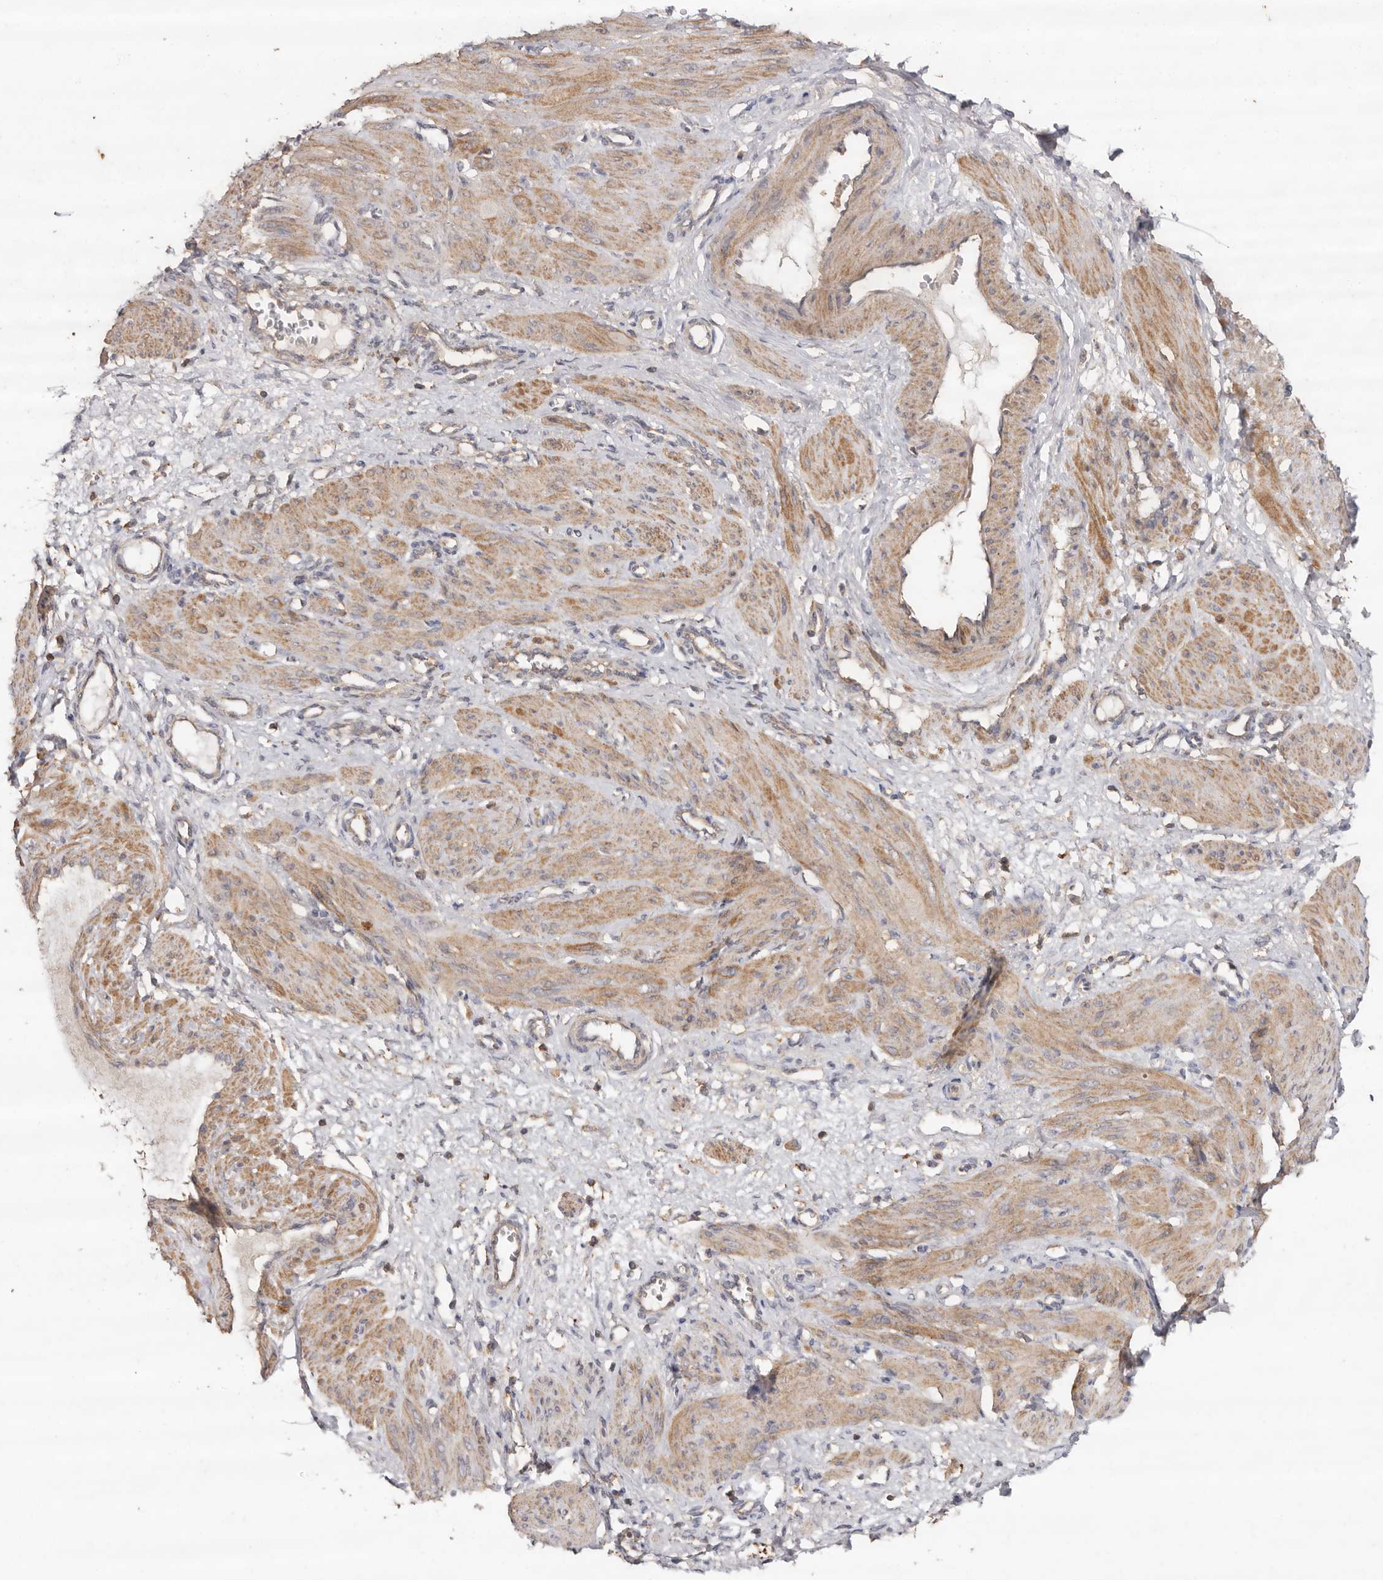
{"staining": {"intensity": "weak", "quantity": ">75%", "location": "cytoplasmic/membranous"}, "tissue": "smooth muscle", "cell_type": "Smooth muscle cells", "image_type": "normal", "snomed": [{"axis": "morphology", "description": "Normal tissue, NOS"}, {"axis": "topography", "description": "Endometrium"}], "caption": "Immunohistochemical staining of unremarkable human smooth muscle reveals weak cytoplasmic/membranous protein expression in approximately >75% of smooth muscle cells. (Brightfield microscopy of DAB IHC at high magnification).", "gene": "RWDD1", "patient": {"sex": "female", "age": 33}}